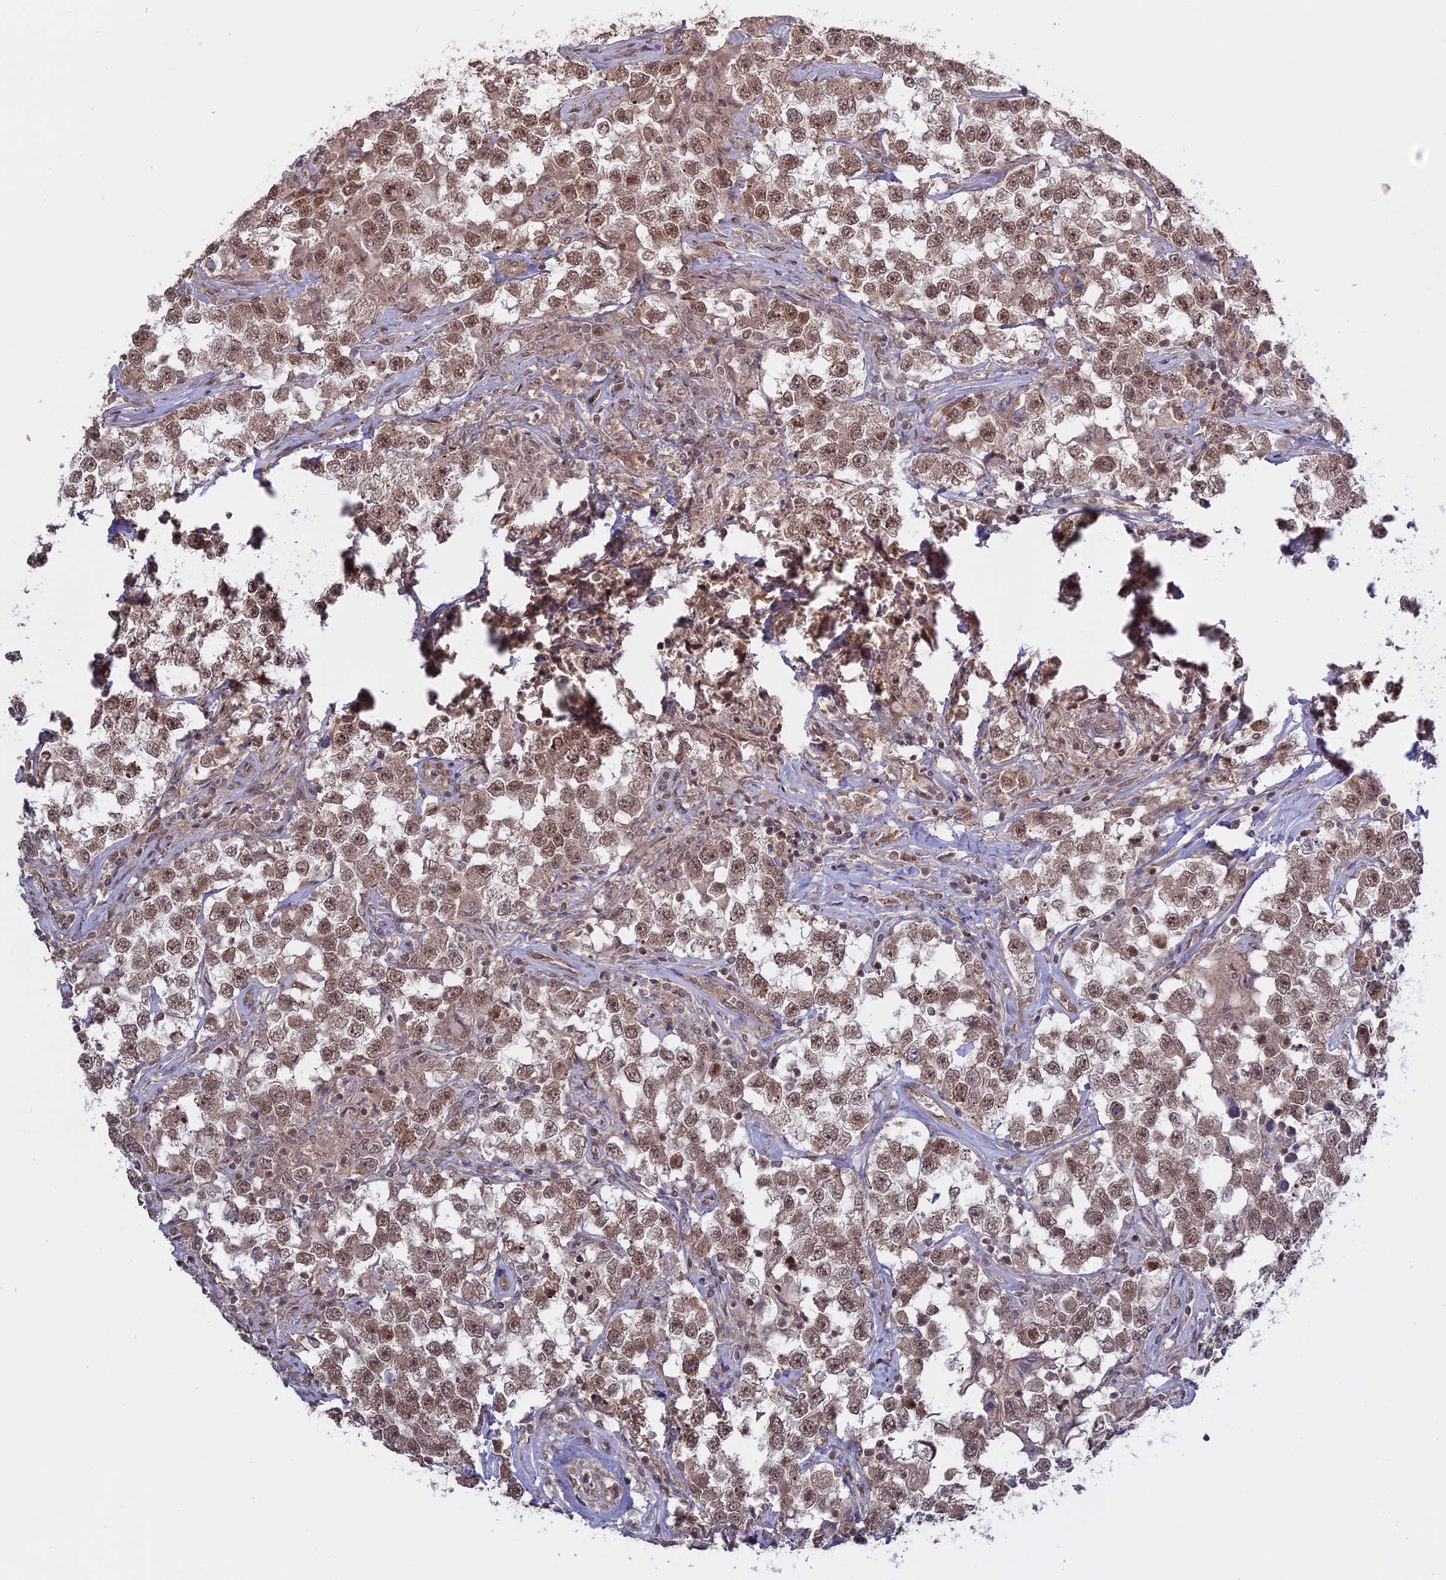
{"staining": {"intensity": "moderate", "quantity": ">75%", "location": "nuclear"}, "tissue": "testis cancer", "cell_type": "Tumor cells", "image_type": "cancer", "snomed": [{"axis": "morphology", "description": "Seminoma, NOS"}, {"axis": "topography", "description": "Testis"}], "caption": "Immunohistochemistry (DAB) staining of testis cancer reveals moderate nuclear protein expression in approximately >75% of tumor cells.", "gene": "PKIG", "patient": {"sex": "male", "age": 46}}